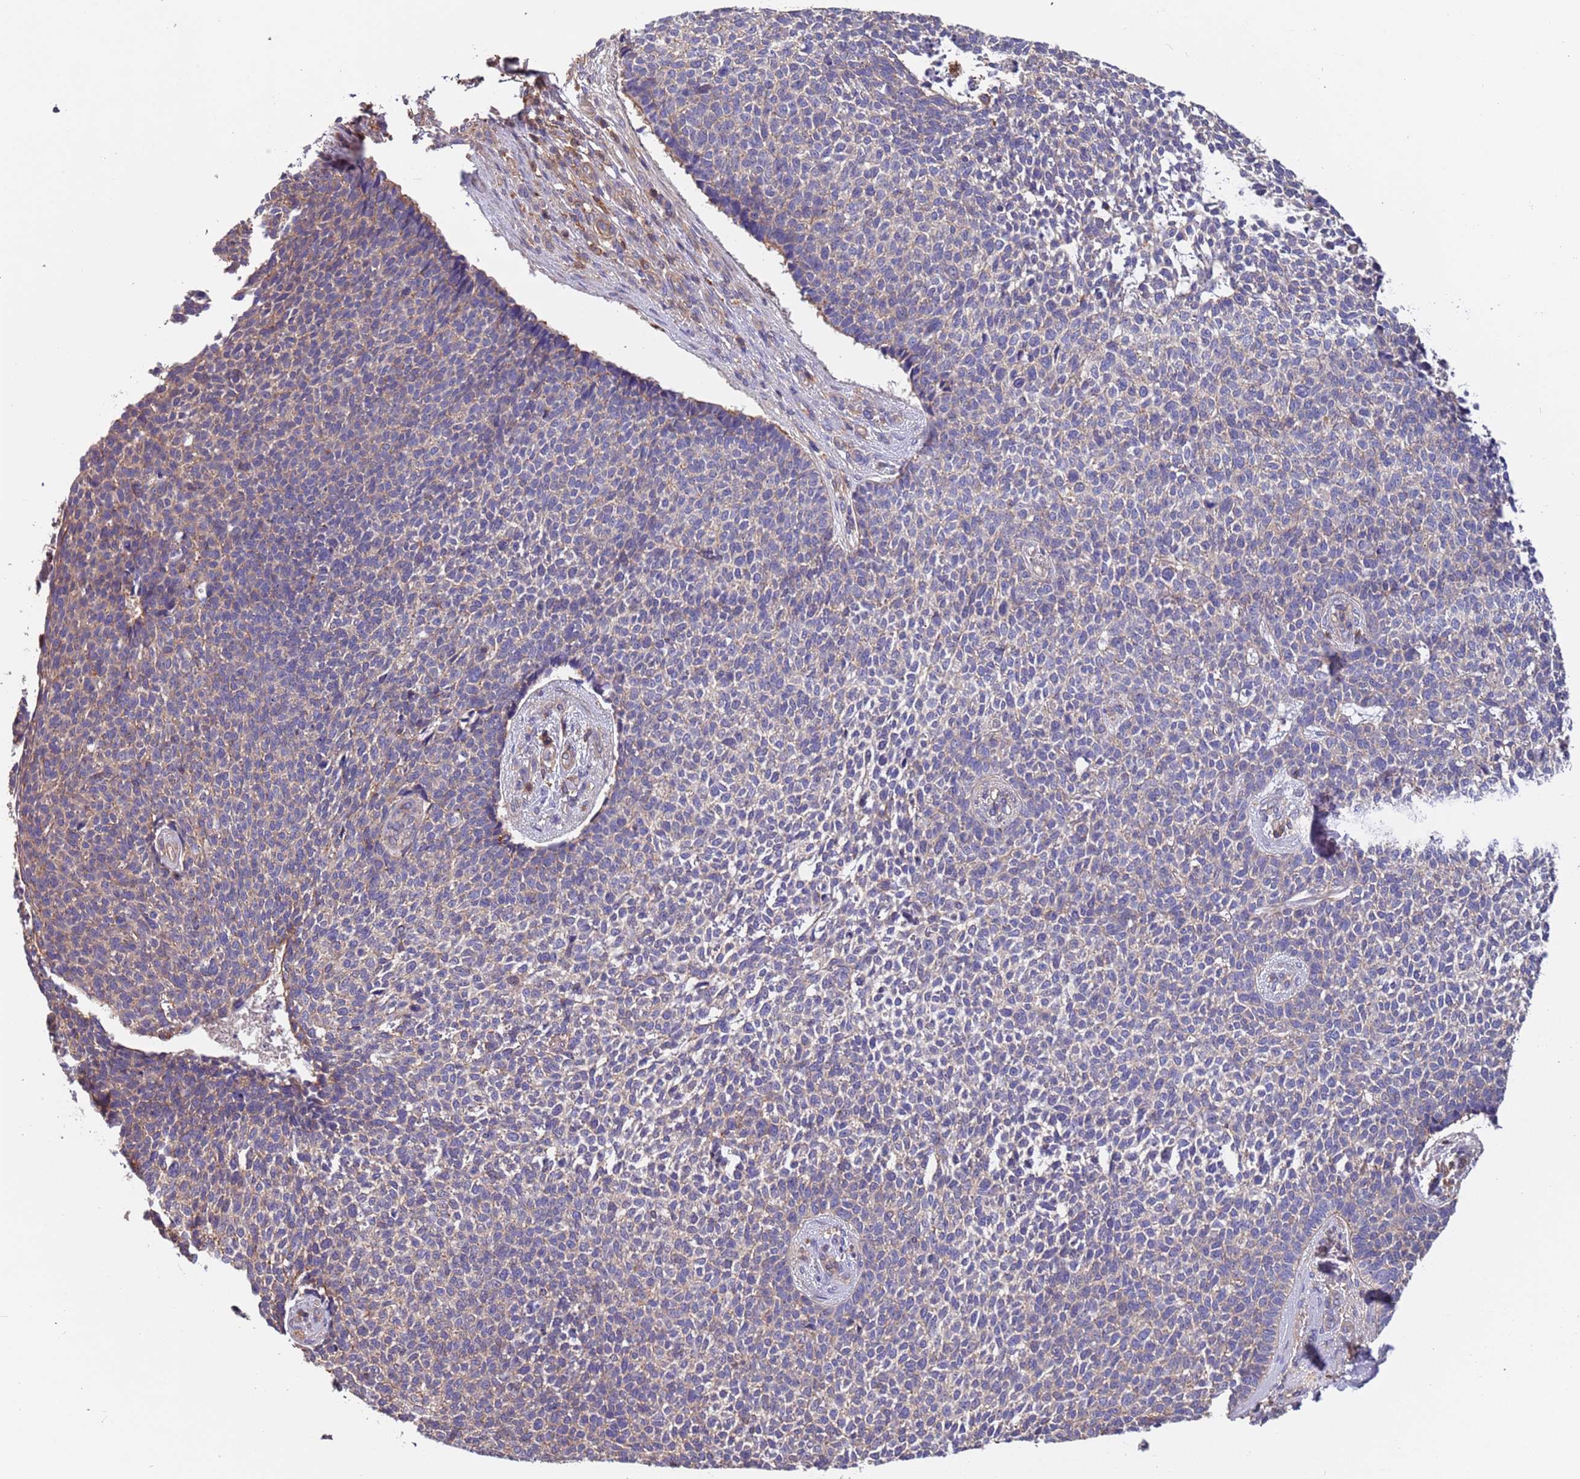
{"staining": {"intensity": "negative", "quantity": "none", "location": "none"}, "tissue": "skin cancer", "cell_type": "Tumor cells", "image_type": "cancer", "snomed": [{"axis": "morphology", "description": "Basal cell carcinoma"}, {"axis": "topography", "description": "Skin"}], "caption": "This image is of skin cancer (basal cell carcinoma) stained with immunohistochemistry to label a protein in brown with the nuclei are counter-stained blue. There is no expression in tumor cells.", "gene": "SYT4", "patient": {"sex": "female", "age": 84}}